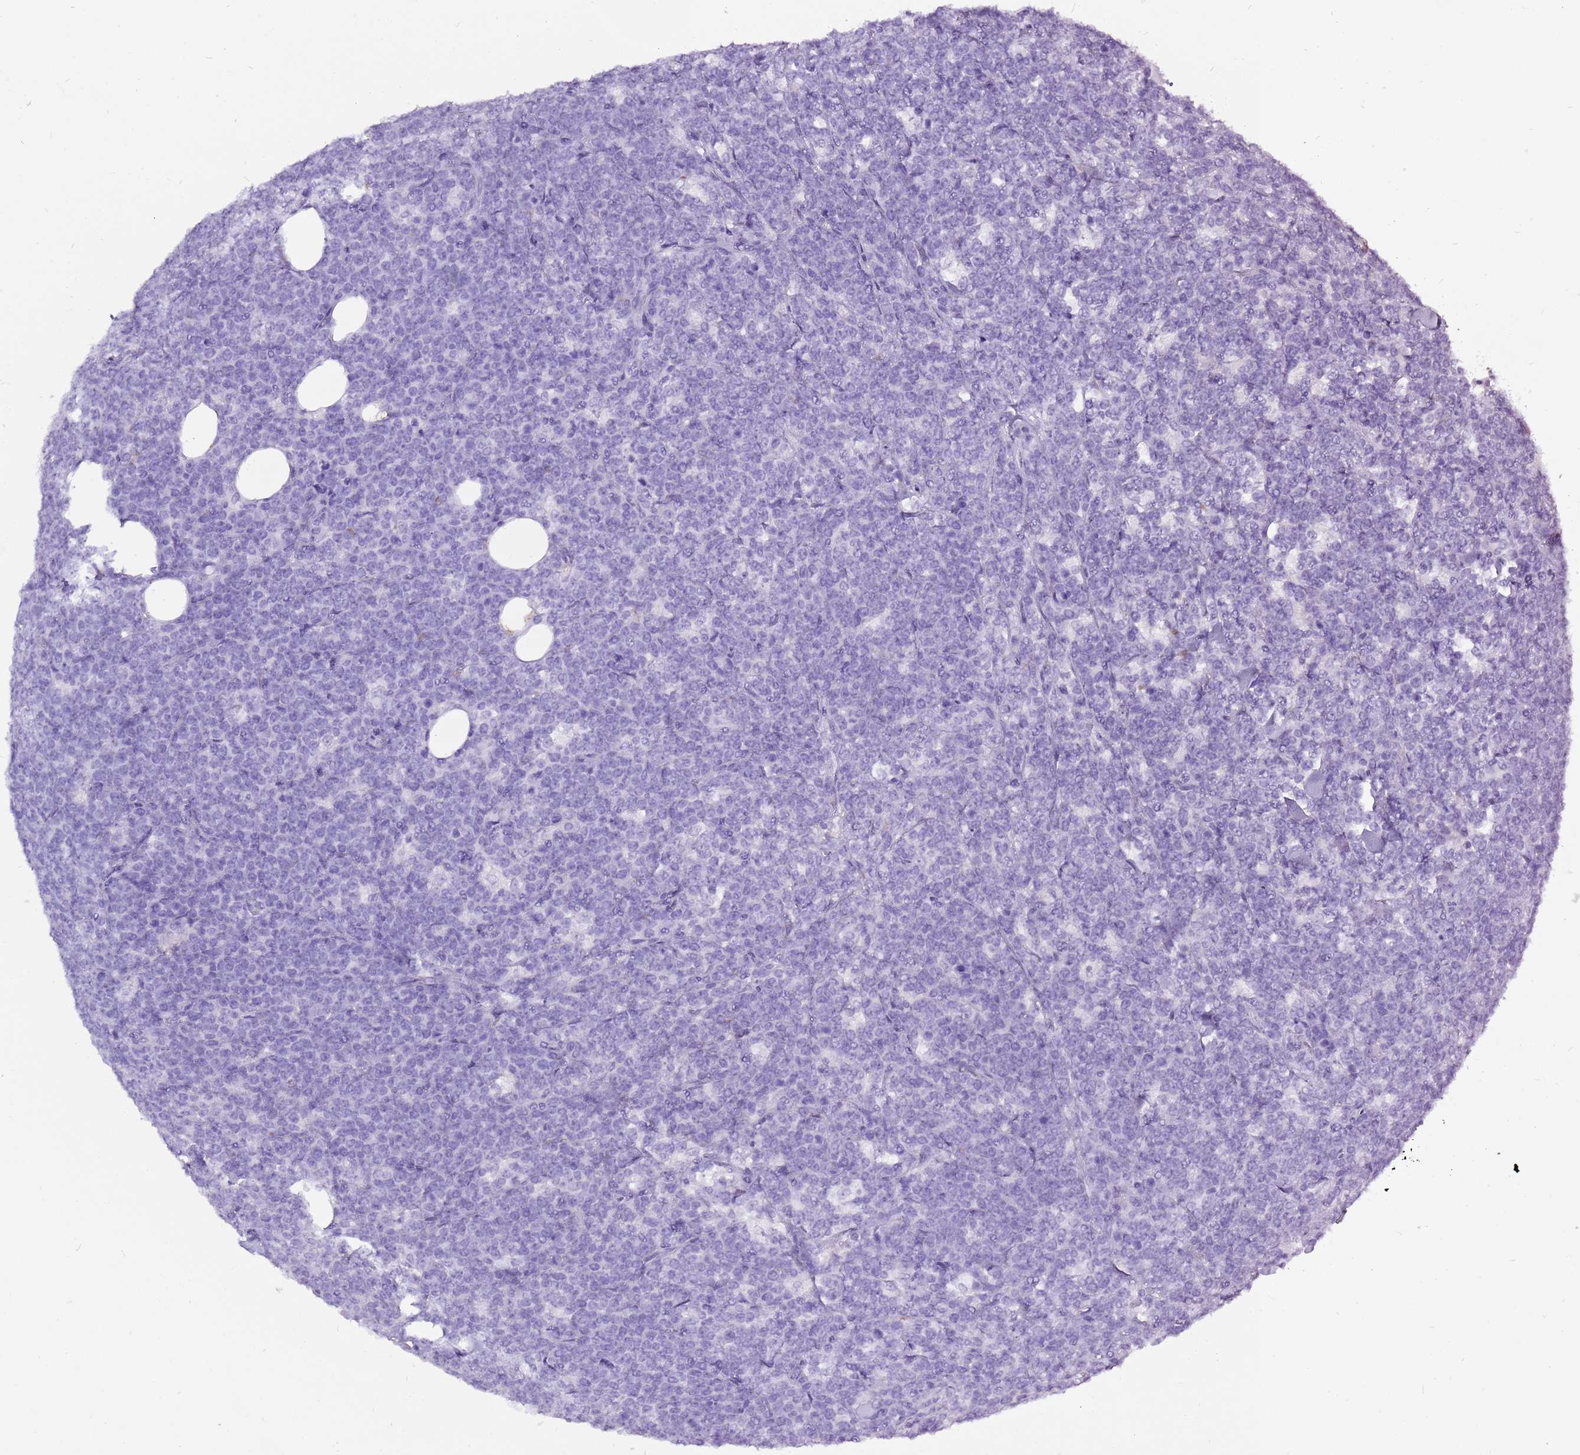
{"staining": {"intensity": "negative", "quantity": "none", "location": "none"}, "tissue": "lymphoma", "cell_type": "Tumor cells", "image_type": "cancer", "snomed": [{"axis": "morphology", "description": "Malignant lymphoma, non-Hodgkin's type, High grade"}, {"axis": "topography", "description": "Small intestine"}], "caption": "Protein analysis of lymphoma reveals no significant staining in tumor cells.", "gene": "ACSS3", "patient": {"sex": "male", "age": 8}}